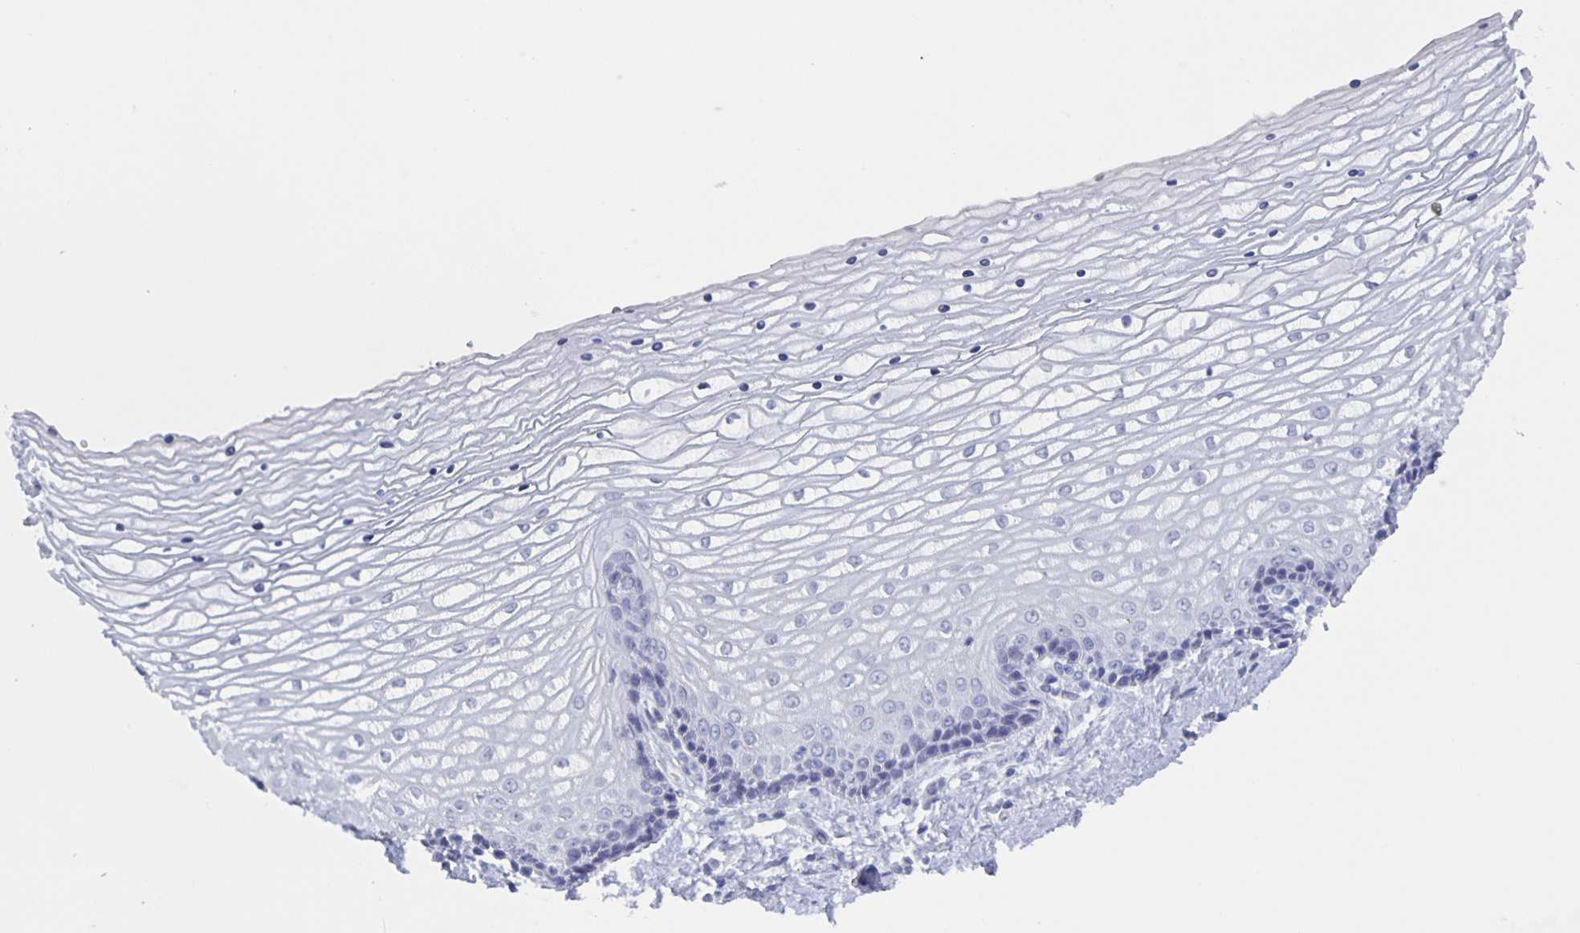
{"staining": {"intensity": "negative", "quantity": "none", "location": "none"}, "tissue": "vagina", "cell_type": "Squamous epithelial cells", "image_type": "normal", "snomed": [{"axis": "morphology", "description": "Normal tissue, NOS"}, {"axis": "topography", "description": "Vagina"}], "caption": "Normal vagina was stained to show a protein in brown. There is no significant expression in squamous epithelial cells.", "gene": "CCDC17", "patient": {"sex": "female", "age": 45}}